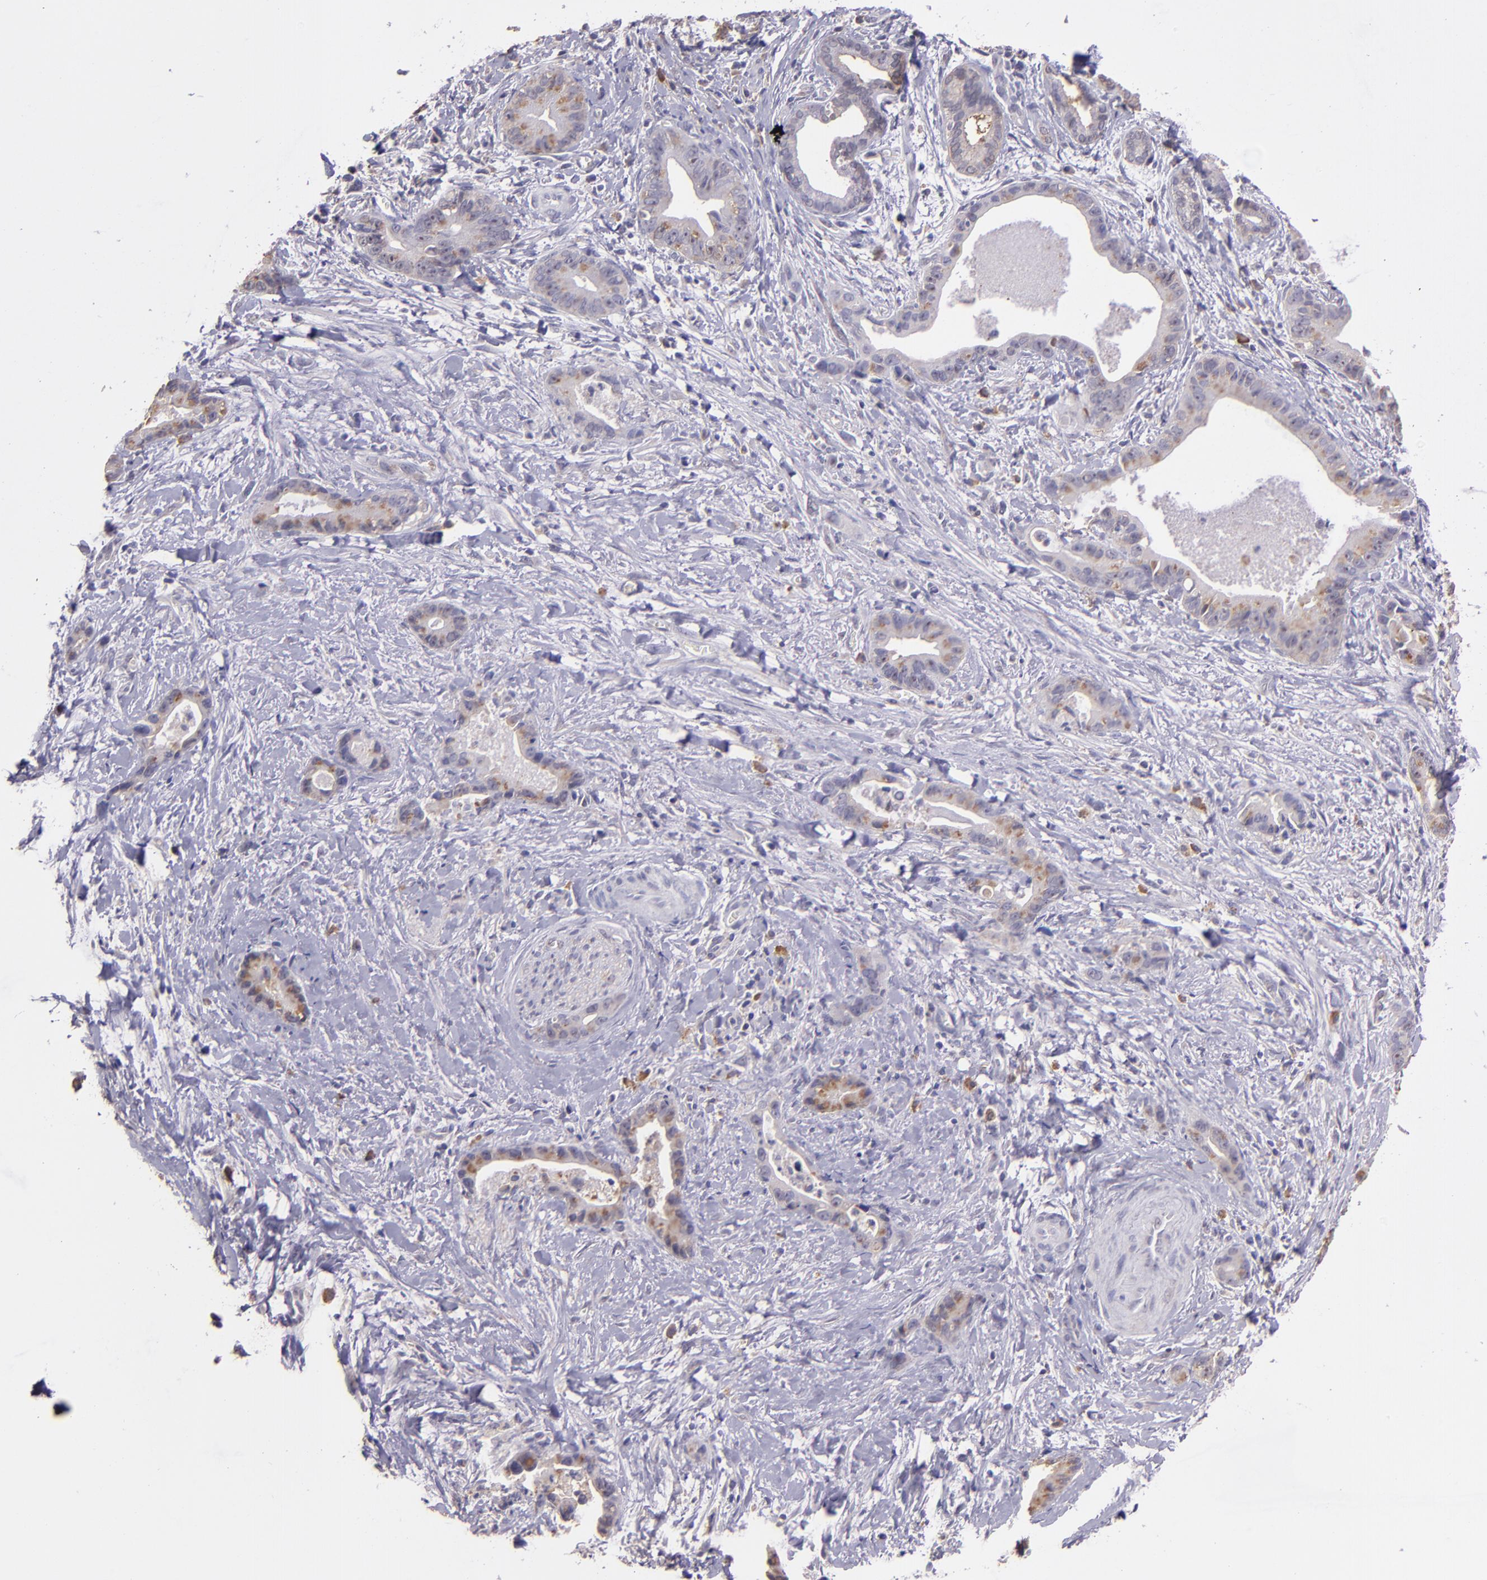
{"staining": {"intensity": "weak", "quantity": ">75%", "location": "cytoplasmic/membranous"}, "tissue": "liver cancer", "cell_type": "Tumor cells", "image_type": "cancer", "snomed": [{"axis": "morphology", "description": "Cholangiocarcinoma"}, {"axis": "topography", "description": "Liver"}], "caption": "Tumor cells reveal low levels of weak cytoplasmic/membranous expression in about >75% of cells in human liver cancer (cholangiocarcinoma).", "gene": "PAPPA", "patient": {"sex": "female", "age": 55}}